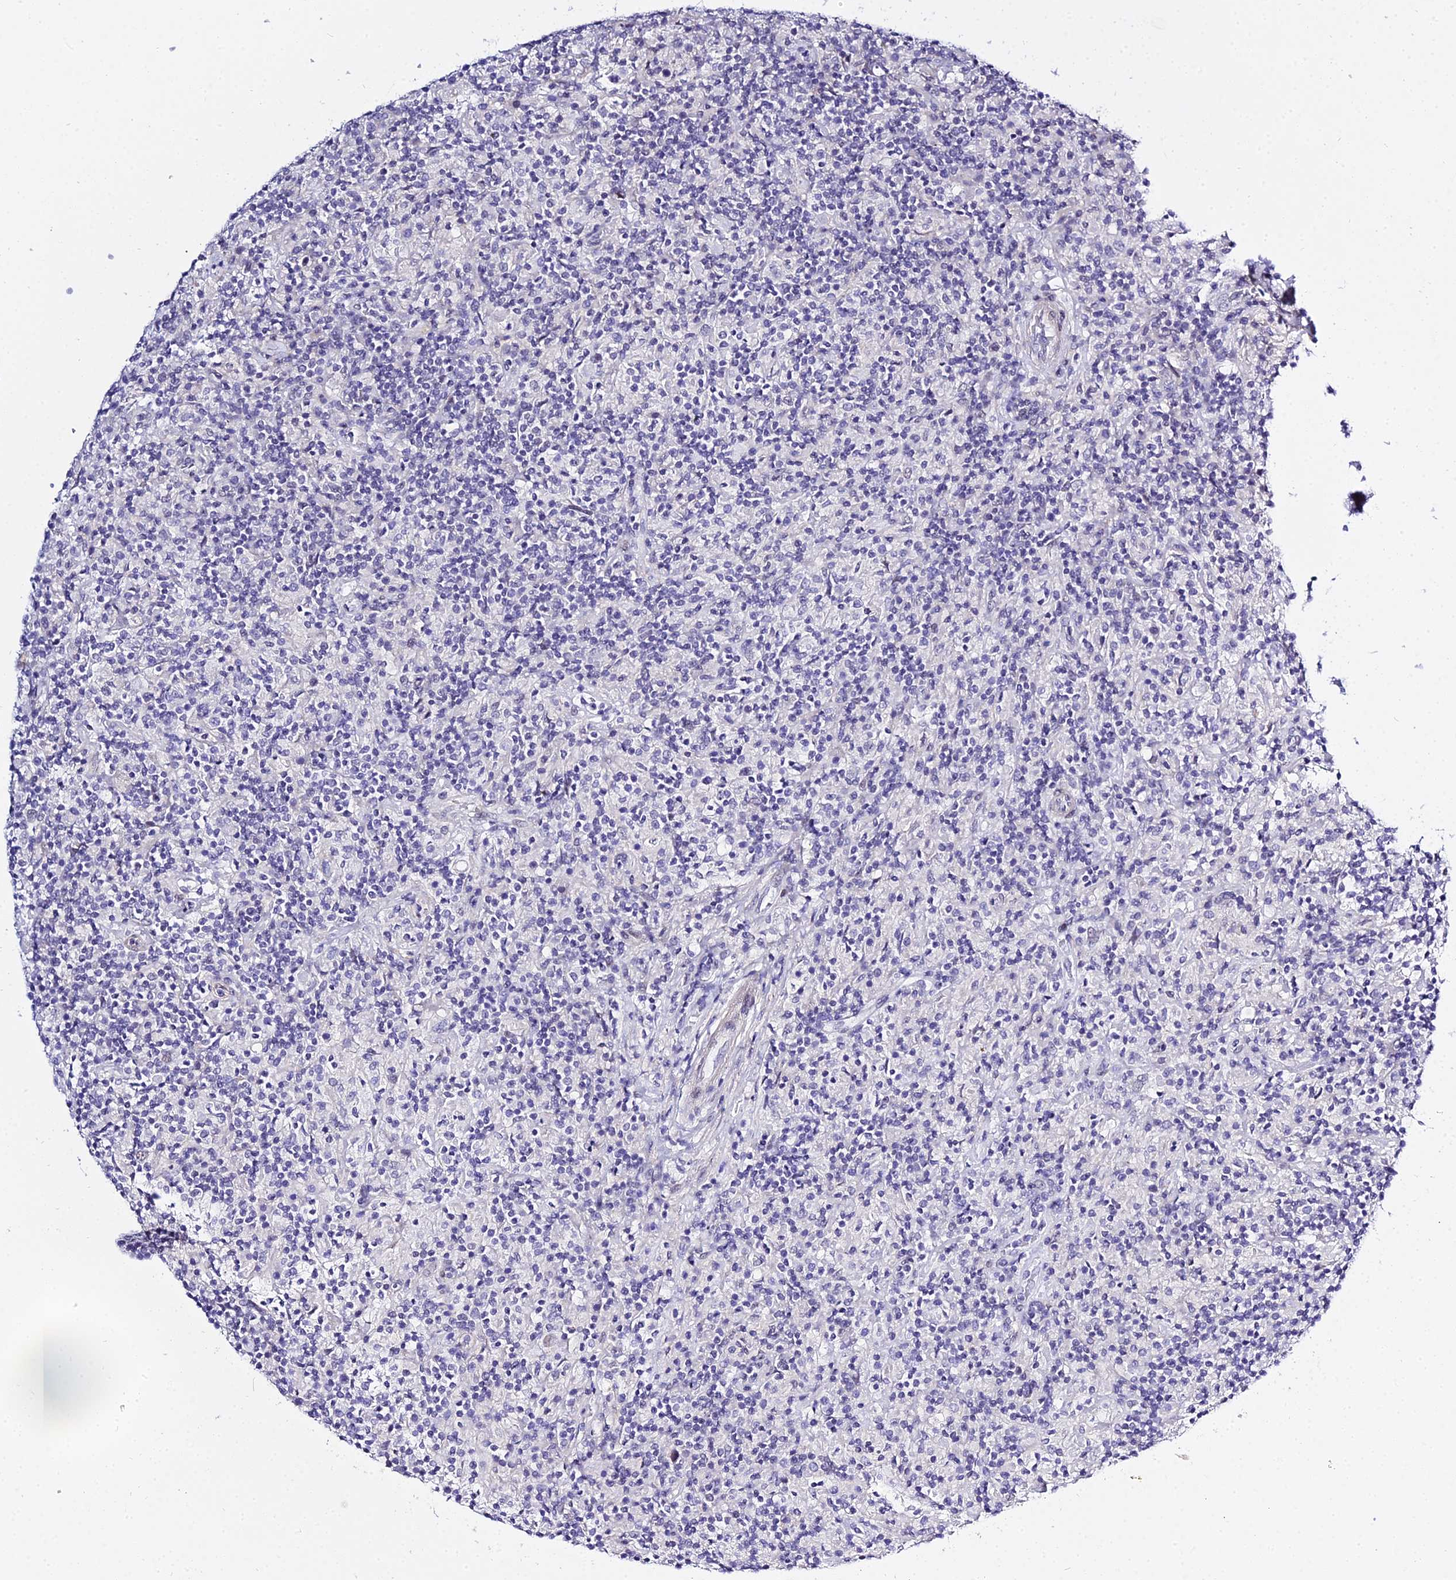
{"staining": {"intensity": "negative", "quantity": "none", "location": "none"}, "tissue": "lymphoma", "cell_type": "Tumor cells", "image_type": "cancer", "snomed": [{"axis": "morphology", "description": "Hodgkin's disease, NOS"}, {"axis": "topography", "description": "Lymph node"}], "caption": "An immunohistochemistry histopathology image of Hodgkin's disease is shown. There is no staining in tumor cells of Hodgkin's disease.", "gene": "ZNF628", "patient": {"sex": "male", "age": 70}}